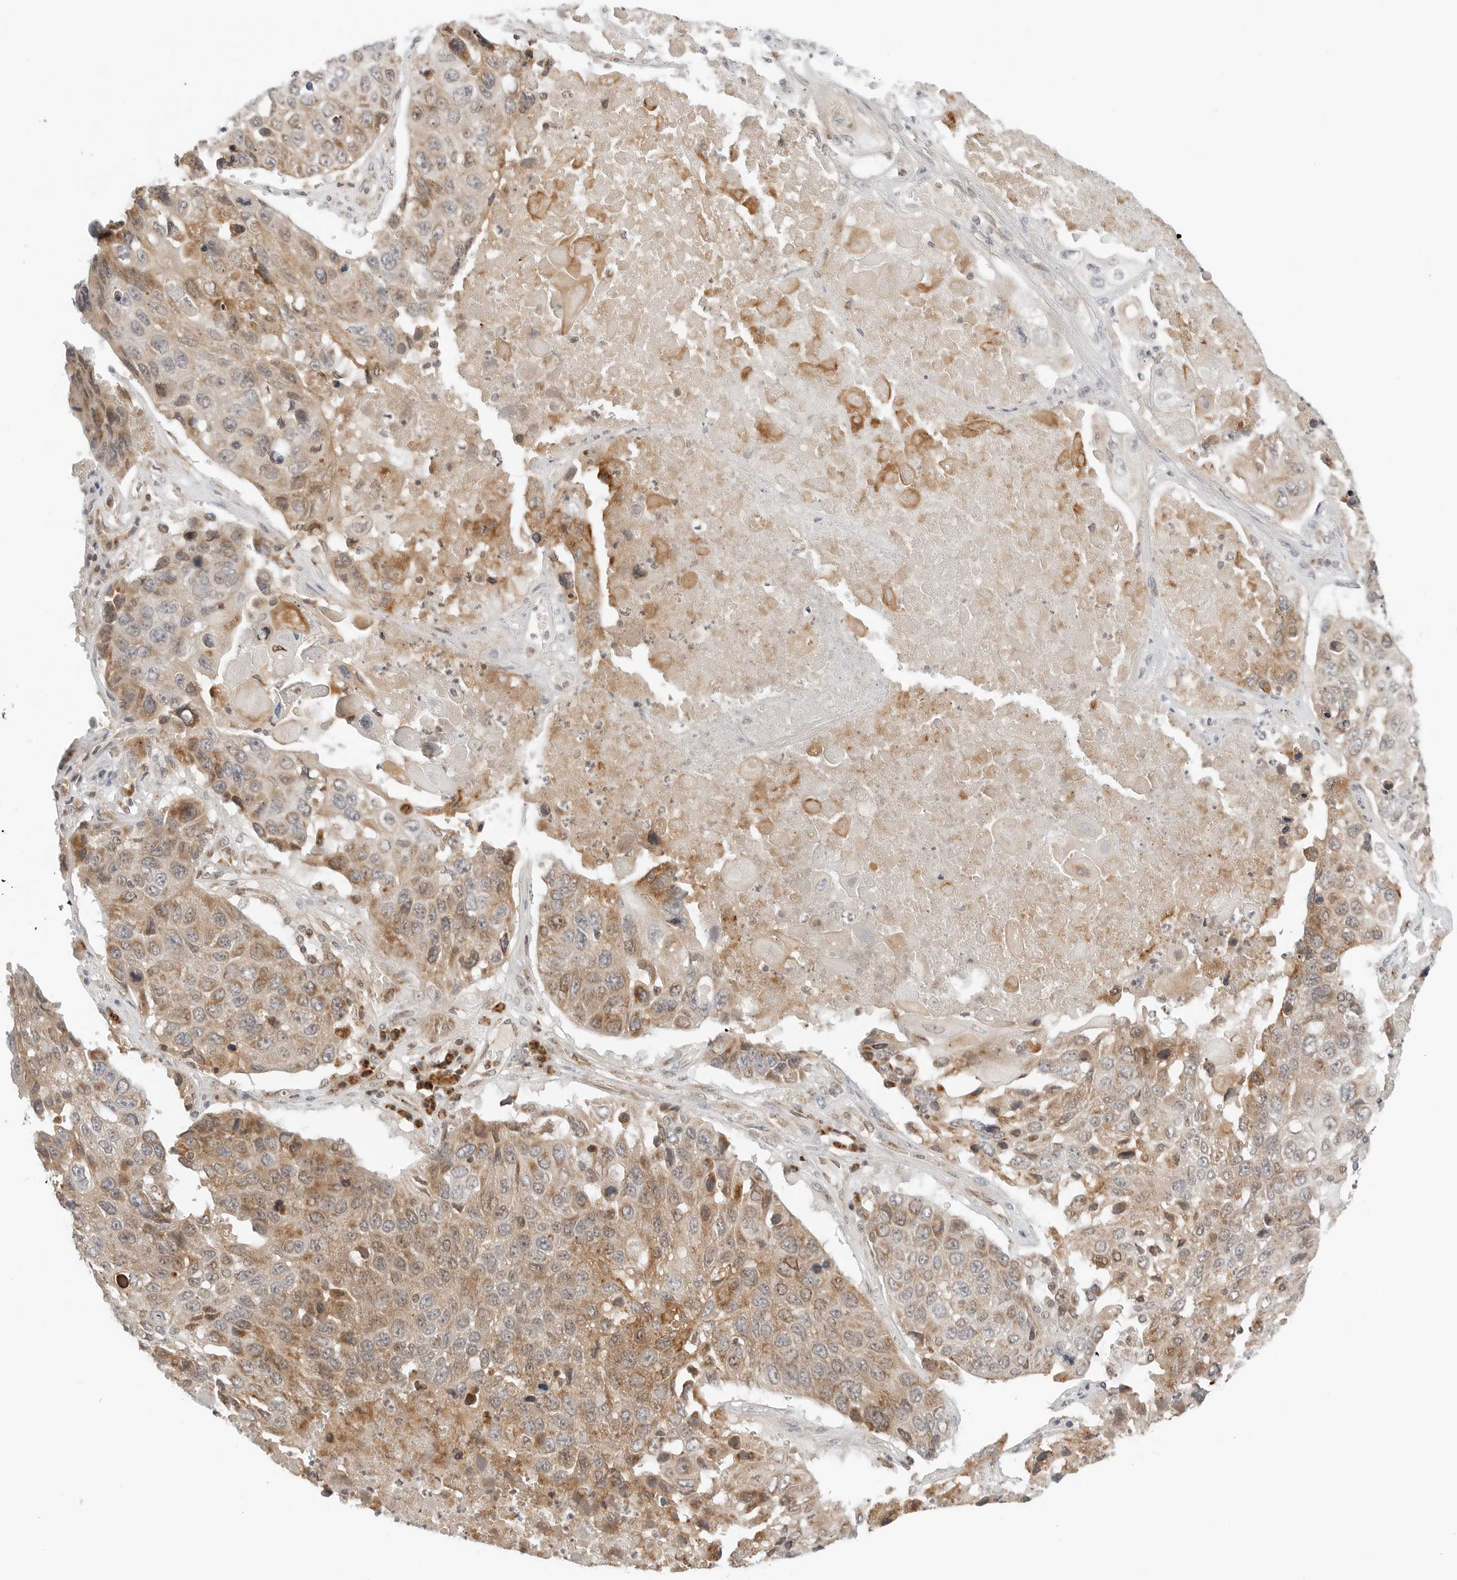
{"staining": {"intensity": "moderate", "quantity": ">75%", "location": "cytoplasmic/membranous,nuclear"}, "tissue": "lung cancer", "cell_type": "Tumor cells", "image_type": "cancer", "snomed": [{"axis": "morphology", "description": "Squamous cell carcinoma, NOS"}, {"axis": "topography", "description": "Lung"}], "caption": "Human squamous cell carcinoma (lung) stained with a brown dye reveals moderate cytoplasmic/membranous and nuclear positive positivity in about >75% of tumor cells.", "gene": "DYRK4", "patient": {"sex": "male", "age": 61}}